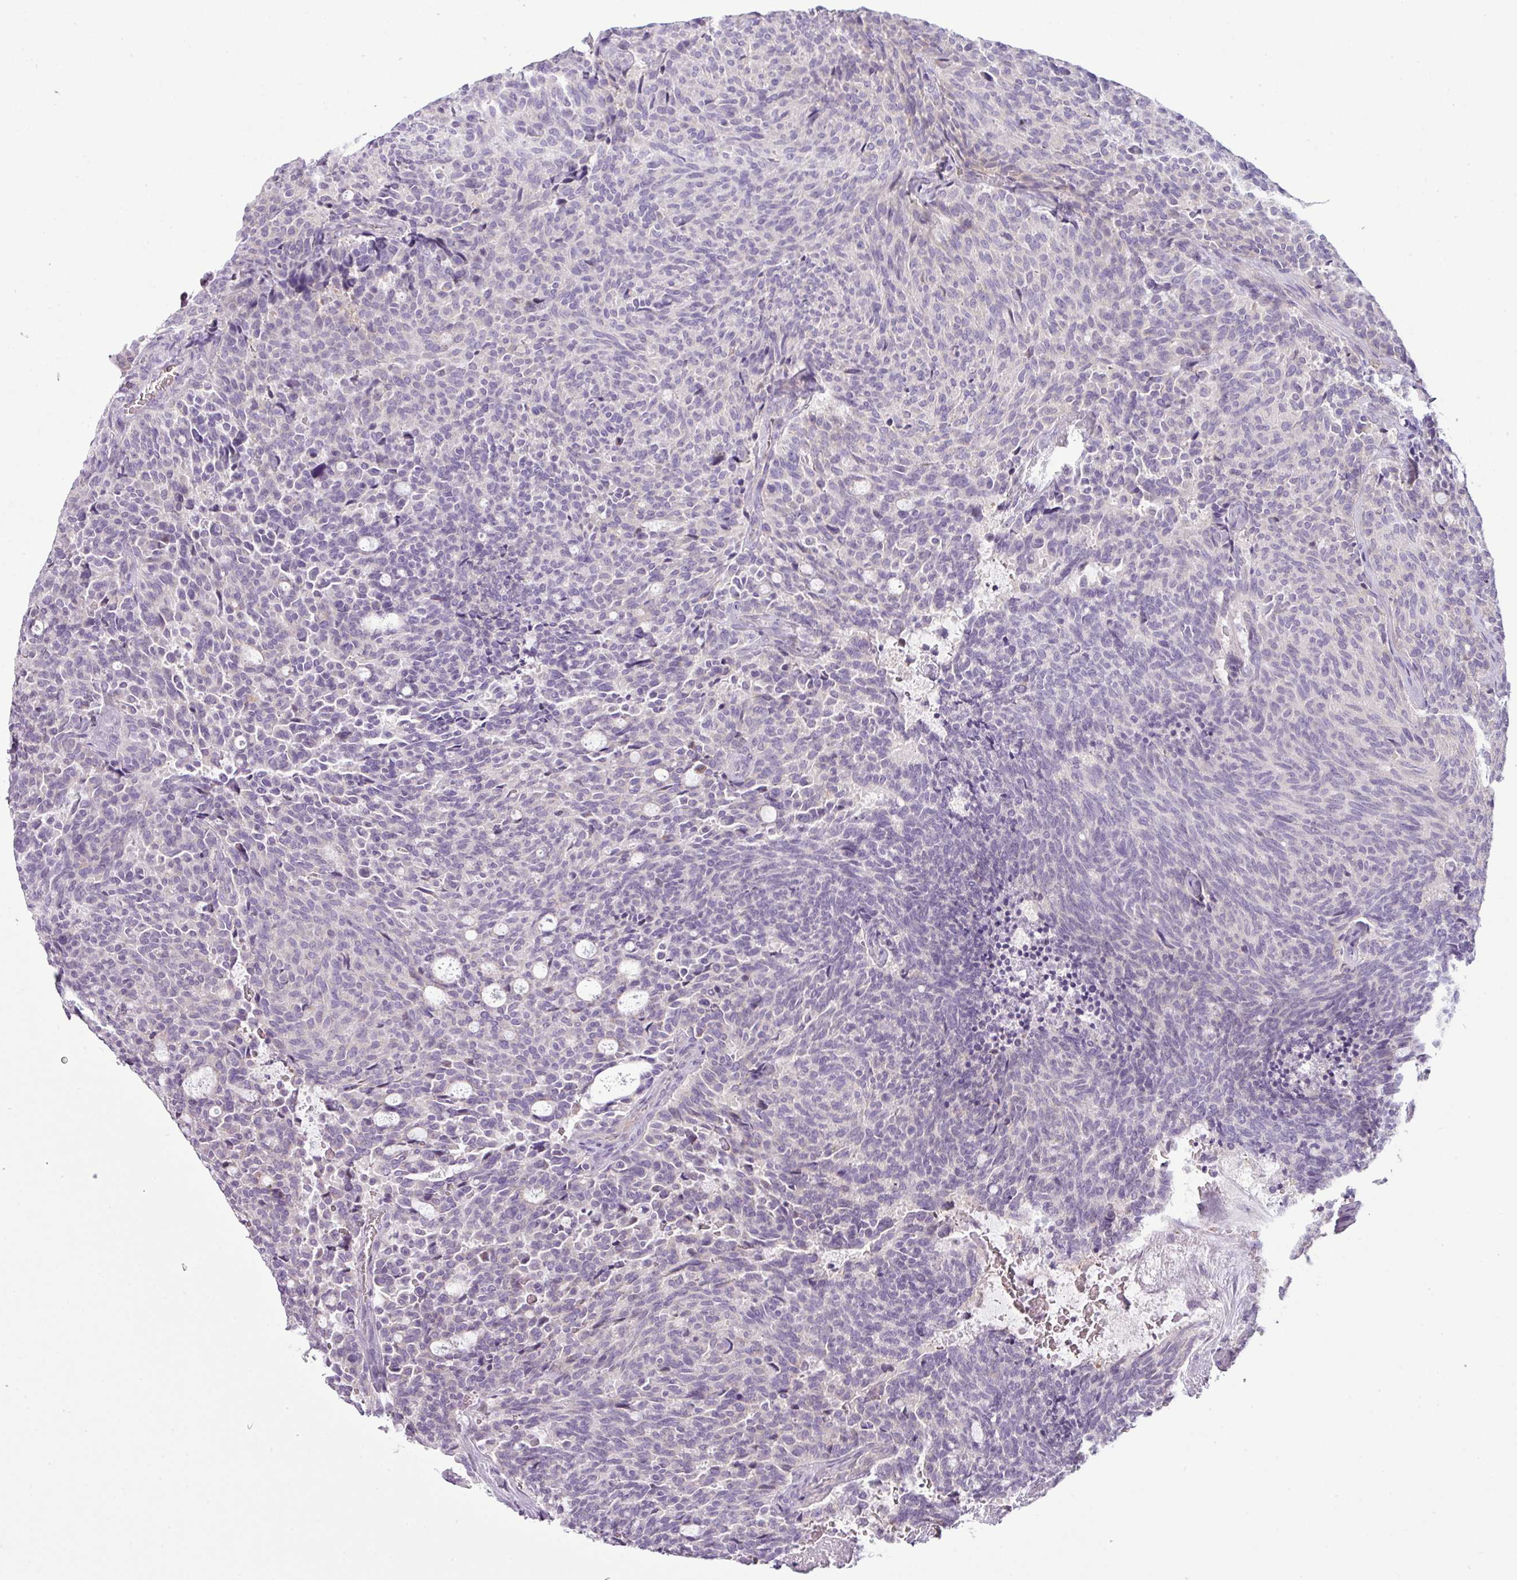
{"staining": {"intensity": "negative", "quantity": "none", "location": "none"}, "tissue": "carcinoid", "cell_type": "Tumor cells", "image_type": "cancer", "snomed": [{"axis": "morphology", "description": "Carcinoid, malignant, NOS"}, {"axis": "topography", "description": "Pancreas"}], "caption": "Protein analysis of carcinoid shows no significant positivity in tumor cells.", "gene": "CAMK2B", "patient": {"sex": "female", "age": 54}}